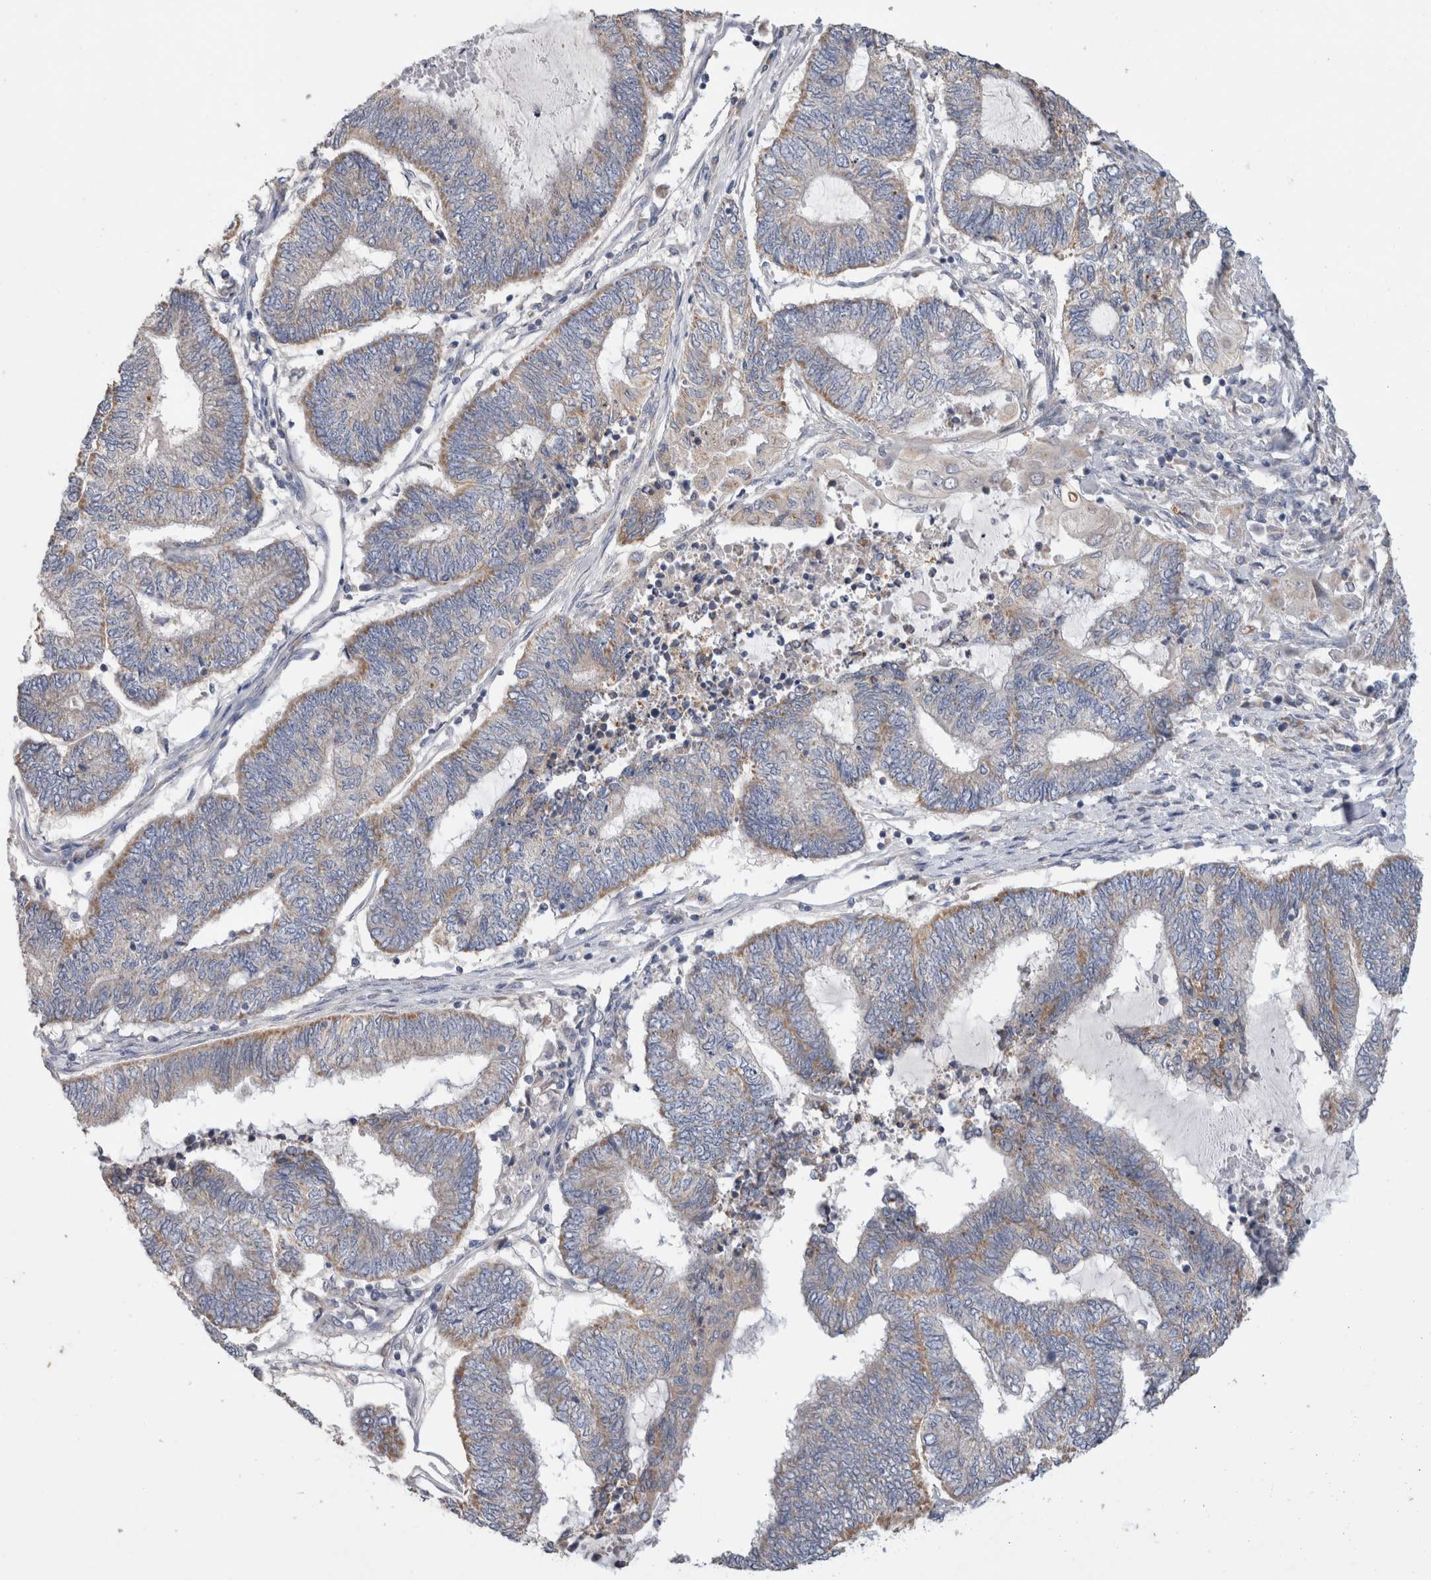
{"staining": {"intensity": "weak", "quantity": "<25%", "location": "cytoplasmic/membranous"}, "tissue": "endometrial cancer", "cell_type": "Tumor cells", "image_type": "cancer", "snomed": [{"axis": "morphology", "description": "Adenocarcinoma, NOS"}, {"axis": "topography", "description": "Uterus"}, {"axis": "topography", "description": "Endometrium"}], "caption": "Tumor cells are negative for brown protein staining in endometrial adenocarcinoma. (DAB (3,3'-diaminobenzidine) immunohistochemistry, high magnification).", "gene": "IARS2", "patient": {"sex": "female", "age": 70}}